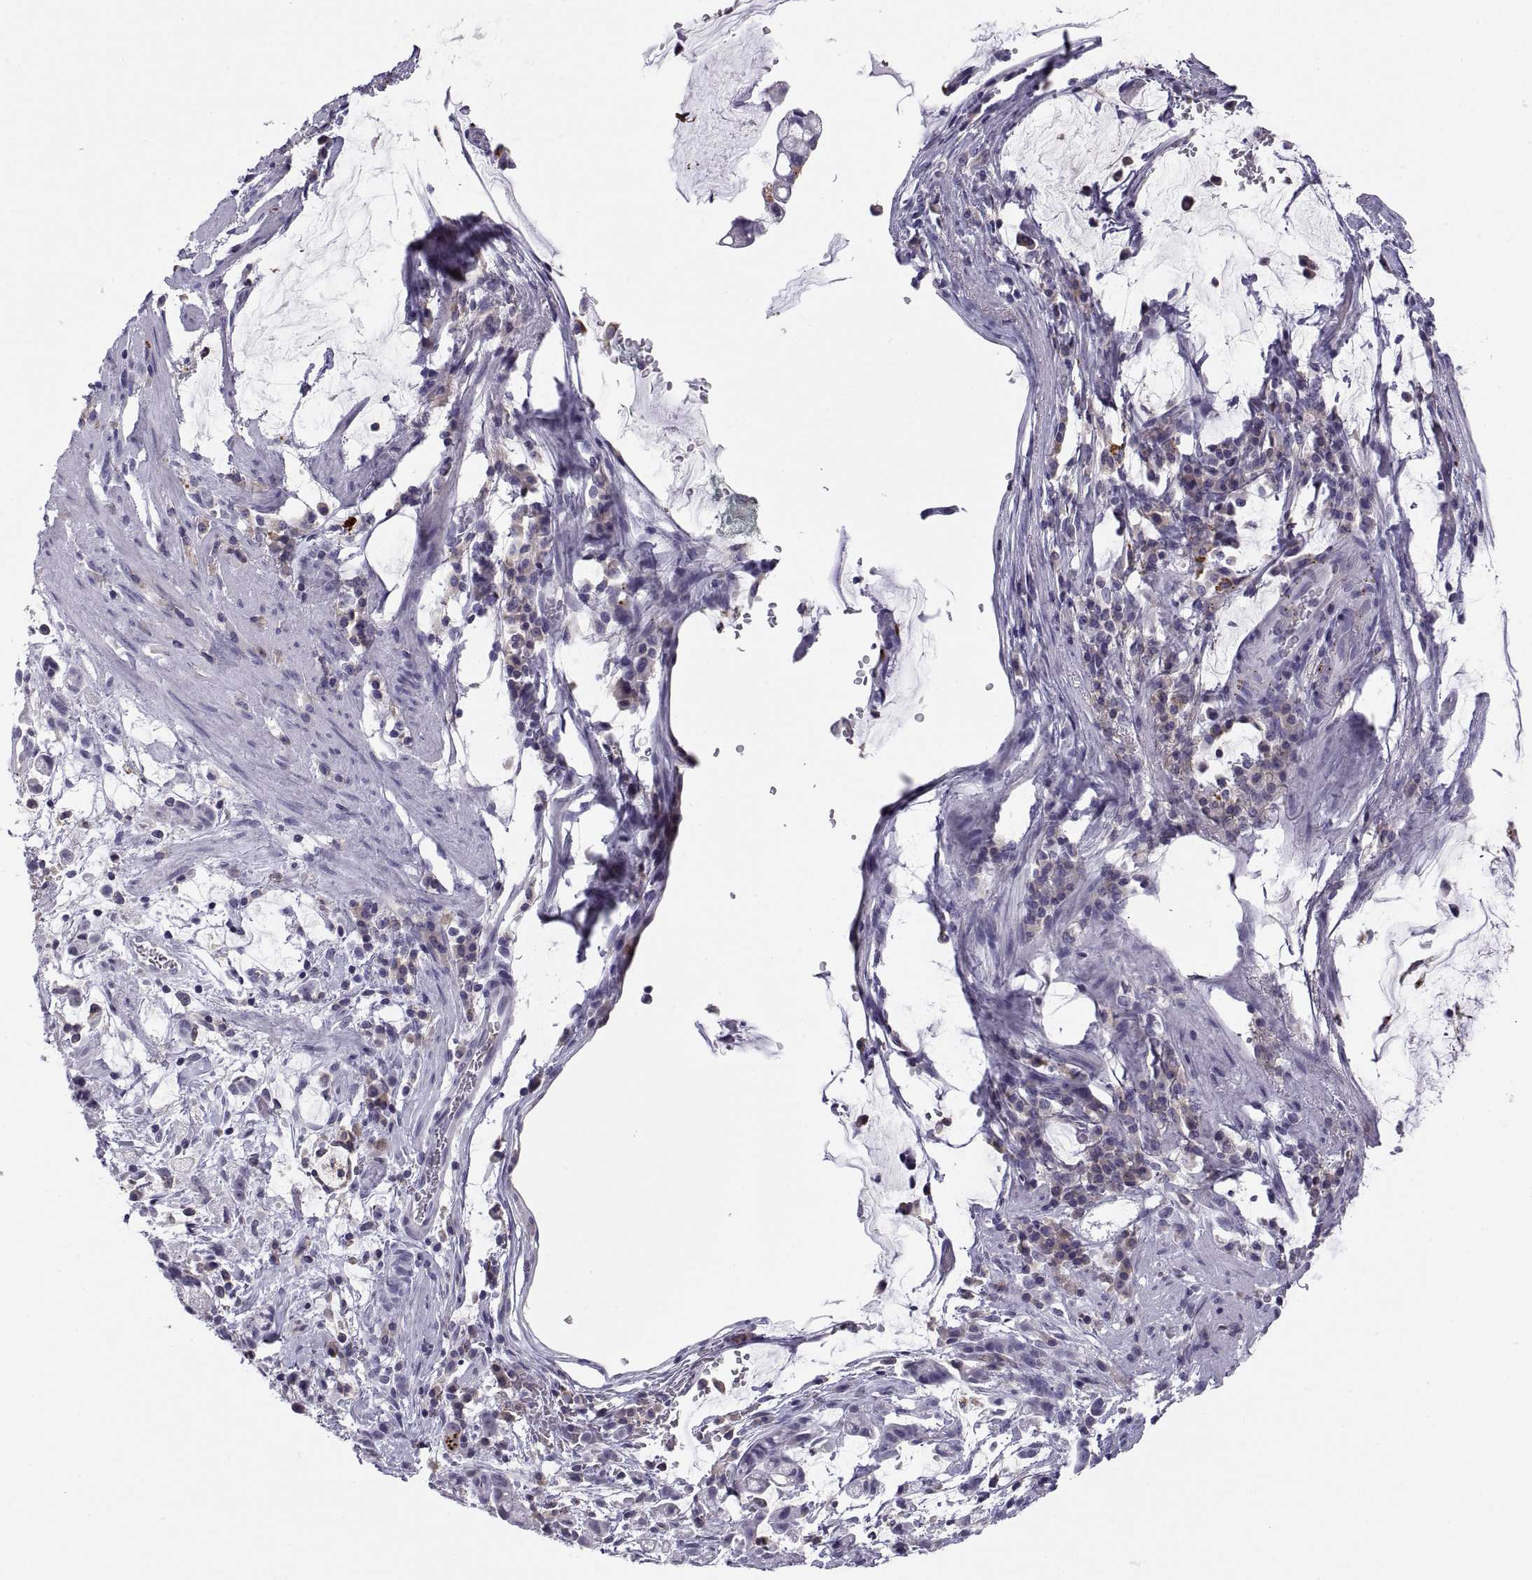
{"staining": {"intensity": "negative", "quantity": "none", "location": "none"}, "tissue": "stomach cancer", "cell_type": "Tumor cells", "image_type": "cancer", "snomed": [{"axis": "morphology", "description": "Adenocarcinoma, NOS"}, {"axis": "topography", "description": "Stomach"}], "caption": "Immunohistochemistry (IHC) photomicrograph of neoplastic tissue: stomach adenocarcinoma stained with DAB displays no significant protein positivity in tumor cells.", "gene": "RGS19", "patient": {"sex": "female", "age": 60}}